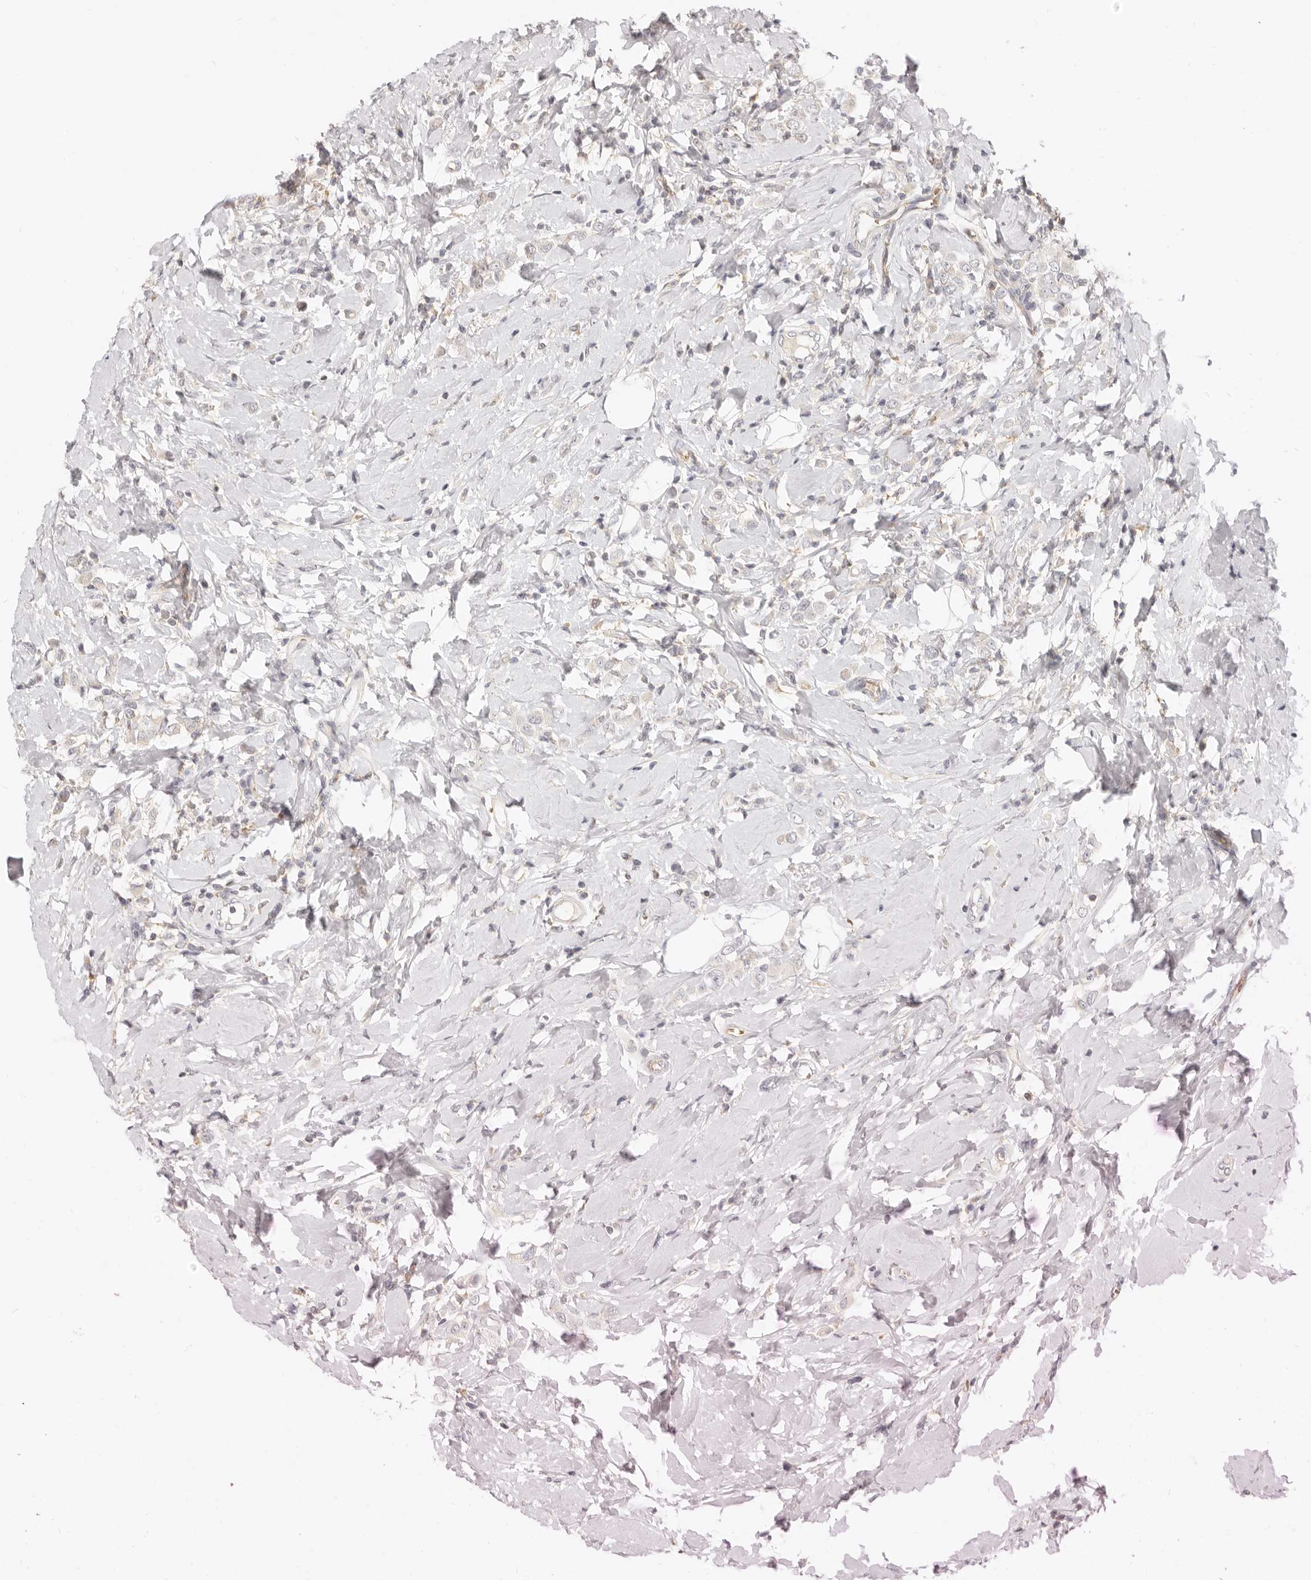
{"staining": {"intensity": "negative", "quantity": "none", "location": "none"}, "tissue": "breast cancer", "cell_type": "Tumor cells", "image_type": "cancer", "snomed": [{"axis": "morphology", "description": "Lobular carcinoma"}, {"axis": "topography", "description": "Breast"}], "caption": "There is no significant positivity in tumor cells of breast cancer. Nuclei are stained in blue.", "gene": "LTB4R2", "patient": {"sex": "female", "age": 47}}